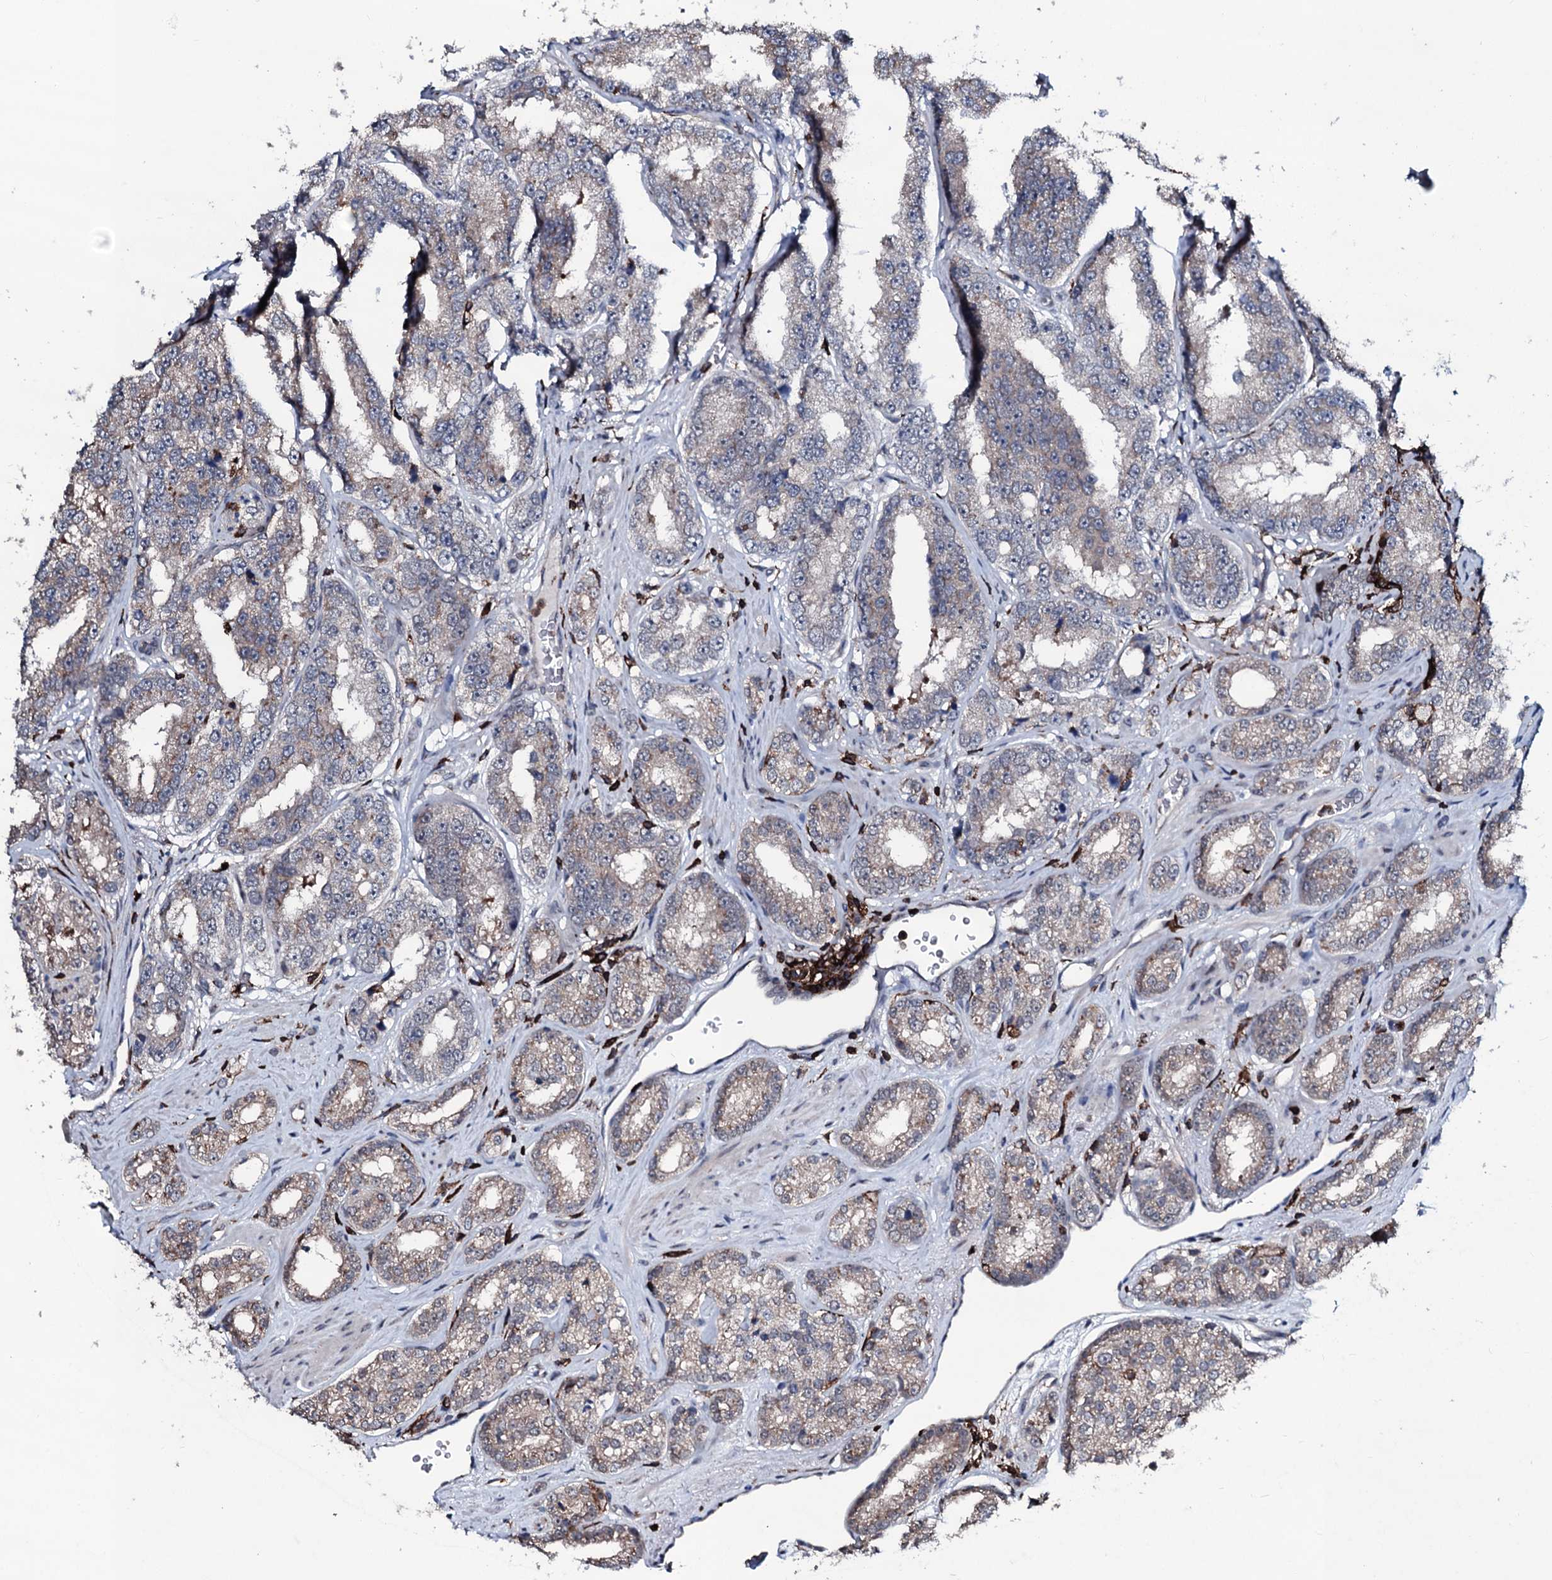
{"staining": {"intensity": "weak", "quantity": "25%-75%", "location": "cytoplasmic/membranous"}, "tissue": "prostate cancer", "cell_type": "Tumor cells", "image_type": "cancer", "snomed": [{"axis": "morphology", "description": "Normal tissue, NOS"}, {"axis": "morphology", "description": "Adenocarcinoma, High grade"}, {"axis": "topography", "description": "Prostate"}], "caption": "The image shows a brown stain indicating the presence of a protein in the cytoplasmic/membranous of tumor cells in high-grade adenocarcinoma (prostate).", "gene": "OGFOD2", "patient": {"sex": "male", "age": 83}}